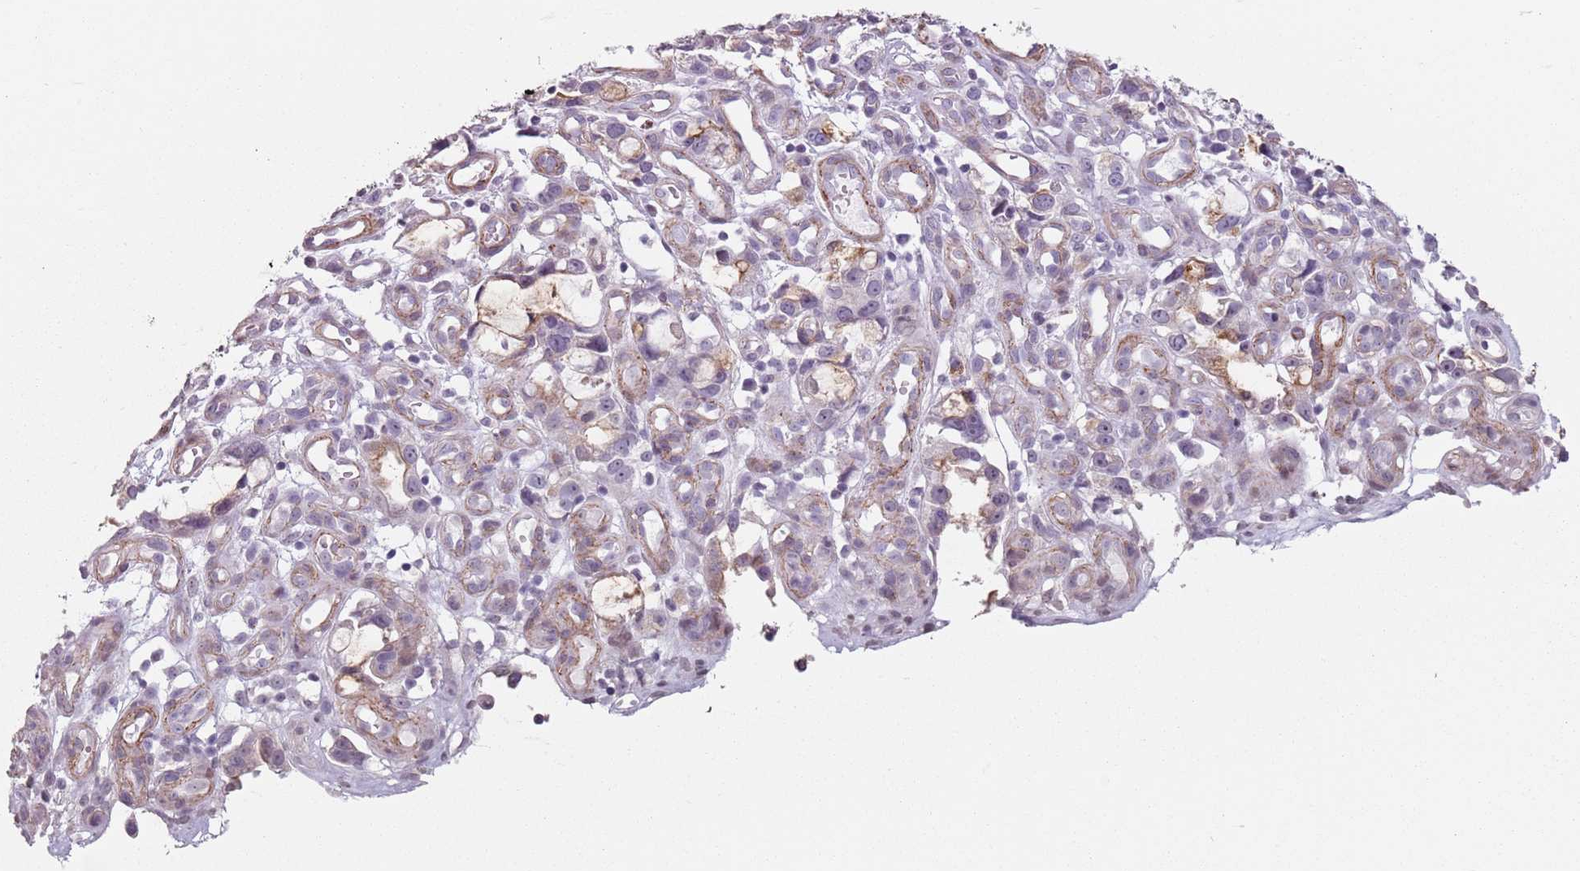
{"staining": {"intensity": "weak", "quantity": "25%-75%", "location": "cytoplasmic/membranous"}, "tissue": "stomach cancer", "cell_type": "Tumor cells", "image_type": "cancer", "snomed": [{"axis": "morphology", "description": "Adenocarcinoma, NOS"}, {"axis": "topography", "description": "Stomach"}], "caption": "The histopathology image exhibits immunohistochemical staining of stomach cancer. There is weak cytoplasmic/membranous positivity is identified in approximately 25%-75% of tumor cells. (brown staining indicates protein expression, while blue staining denotes nuclei).", "gene": "TMC4", "patient": {"sex": "male", "age": 55}}